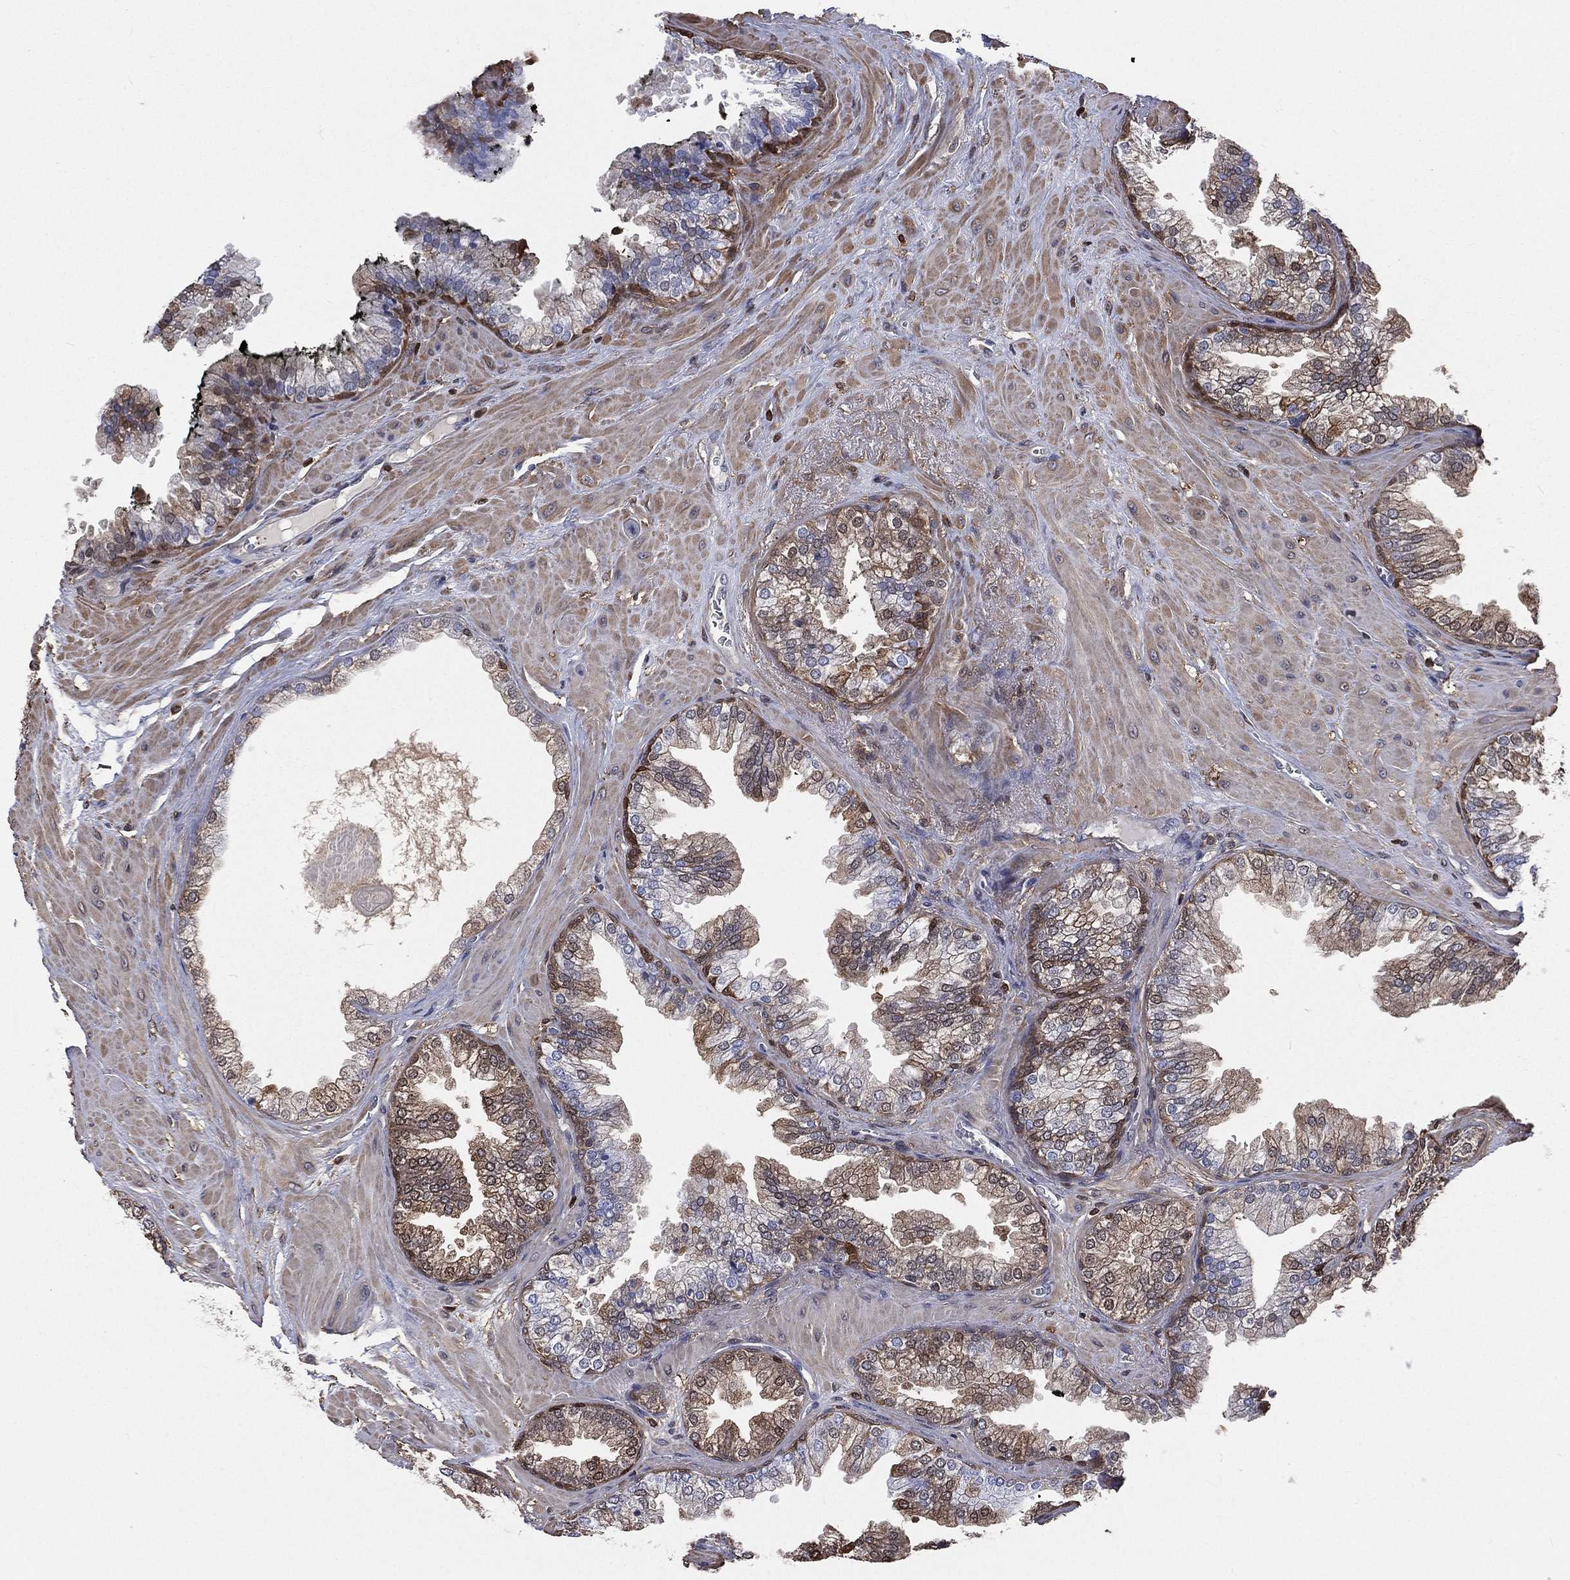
{"staining": {"intensity": "weak", "quantity": "25%-75%", "location": "cytoplasmic/membranous"}, "tissue": "prostate cancer", "cell_type": "Tumor cells", "image_type": "cancer", "snomed": [{"axis": "morphology", "description": "Adenocarcinoma, Low grade"}, {"axis": "topography", "description": "Prostate"}], "caption": "Immunohistochemical staining of human prostate low-grade adenocarcinoma reveals weak cytoplasmic/membranous protein expression in about 25%-75% of tumor cells.", "gene": "TBC1D2", "patient": {"sex": "male", "age": 72}}